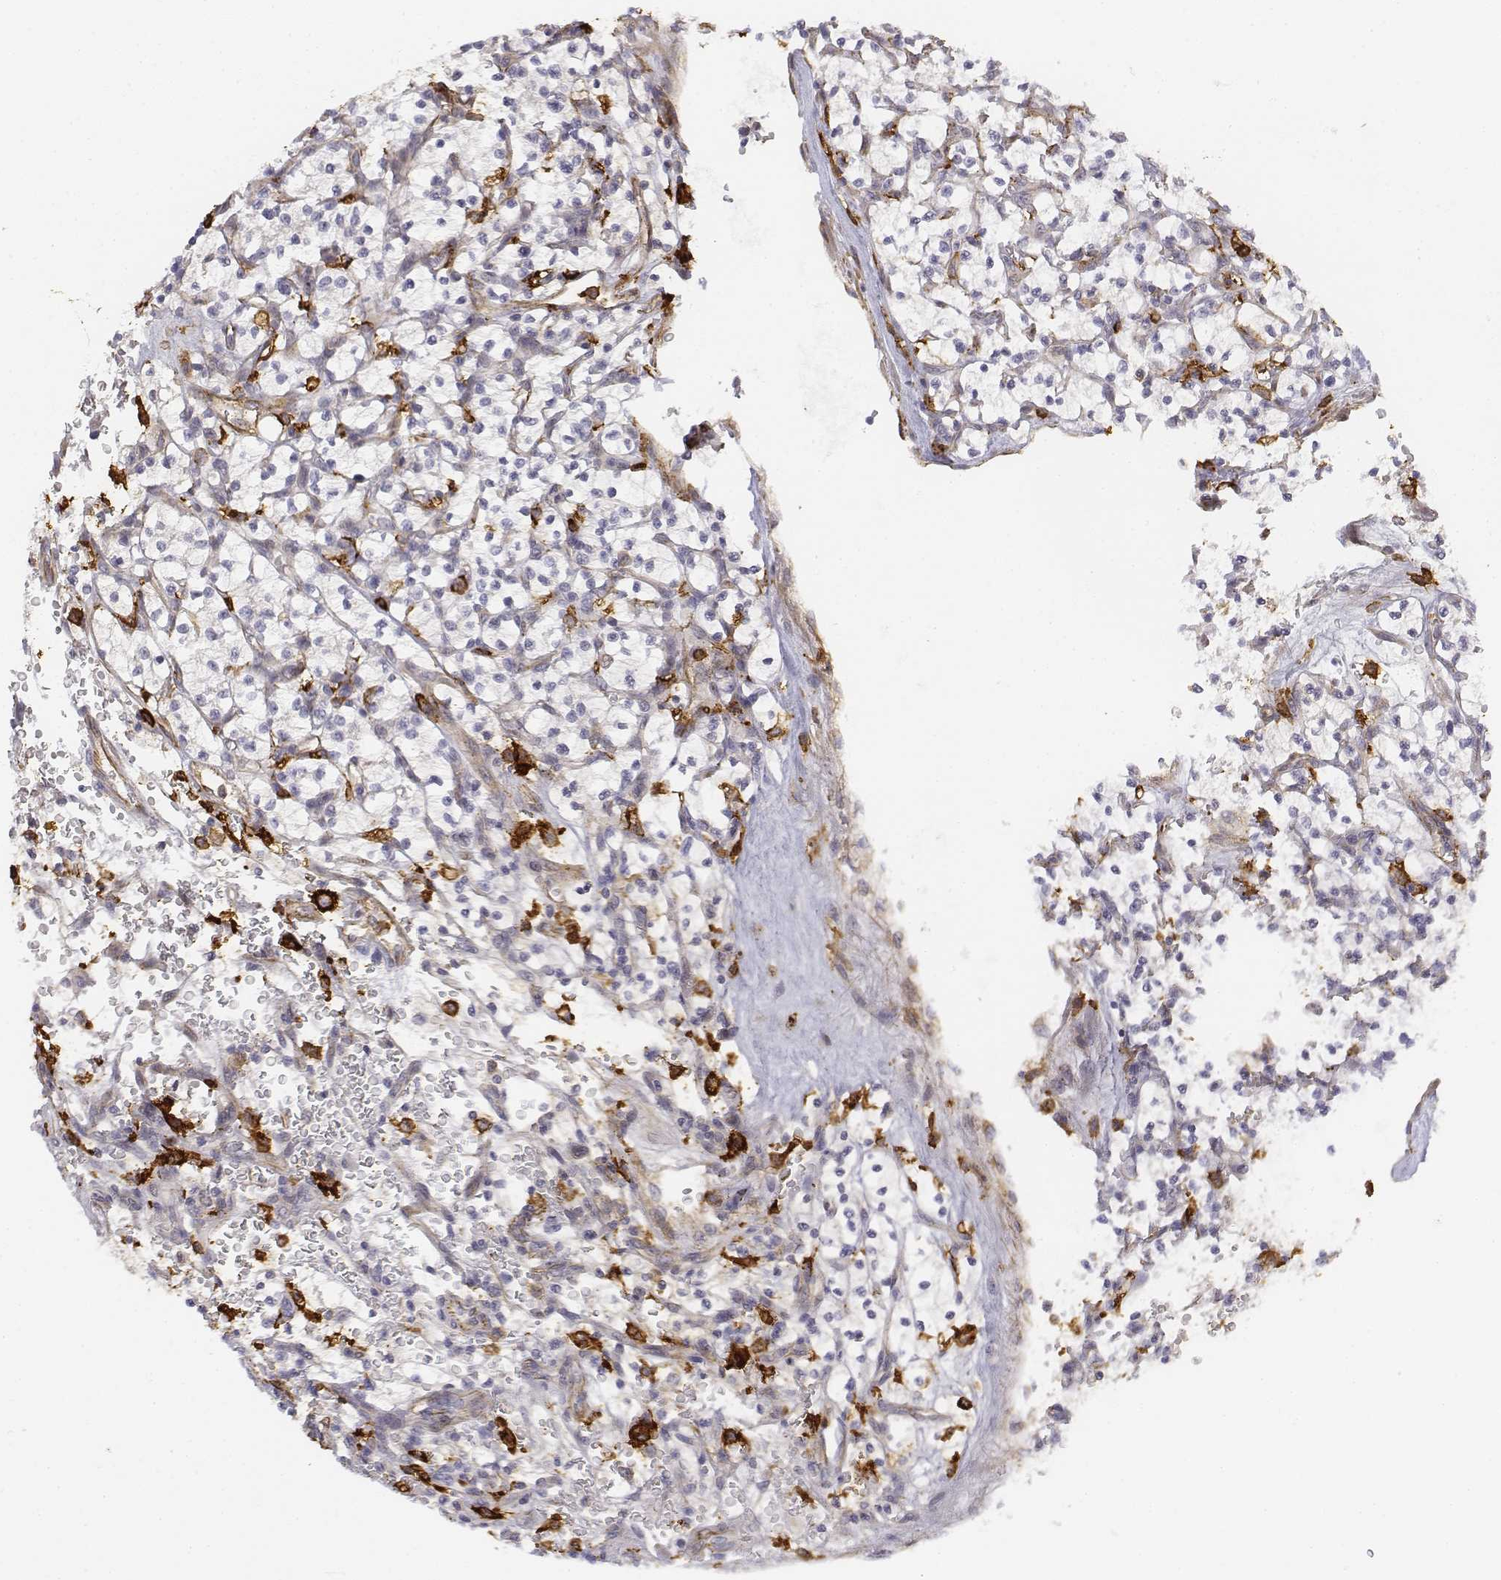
{"staining": {"intensity": "negative", "quantity": "none", "location": "none"}, "tissue": "renal cancer", "cell_type": "Tumor cells", "image_type": "cancer", "snomed": [{"axis": "morphology", "description": "Adenocarcinoma, NOS"}, {"axis": "topography", "description": "Kidney"}], "caption": "Human renal cancer (adenocarcinoma) stained for a protein using immunohistochemistry displays no positivity in tumor cells.", "gene": "CD14", "patient": {"sex": "female", "age": 64}}